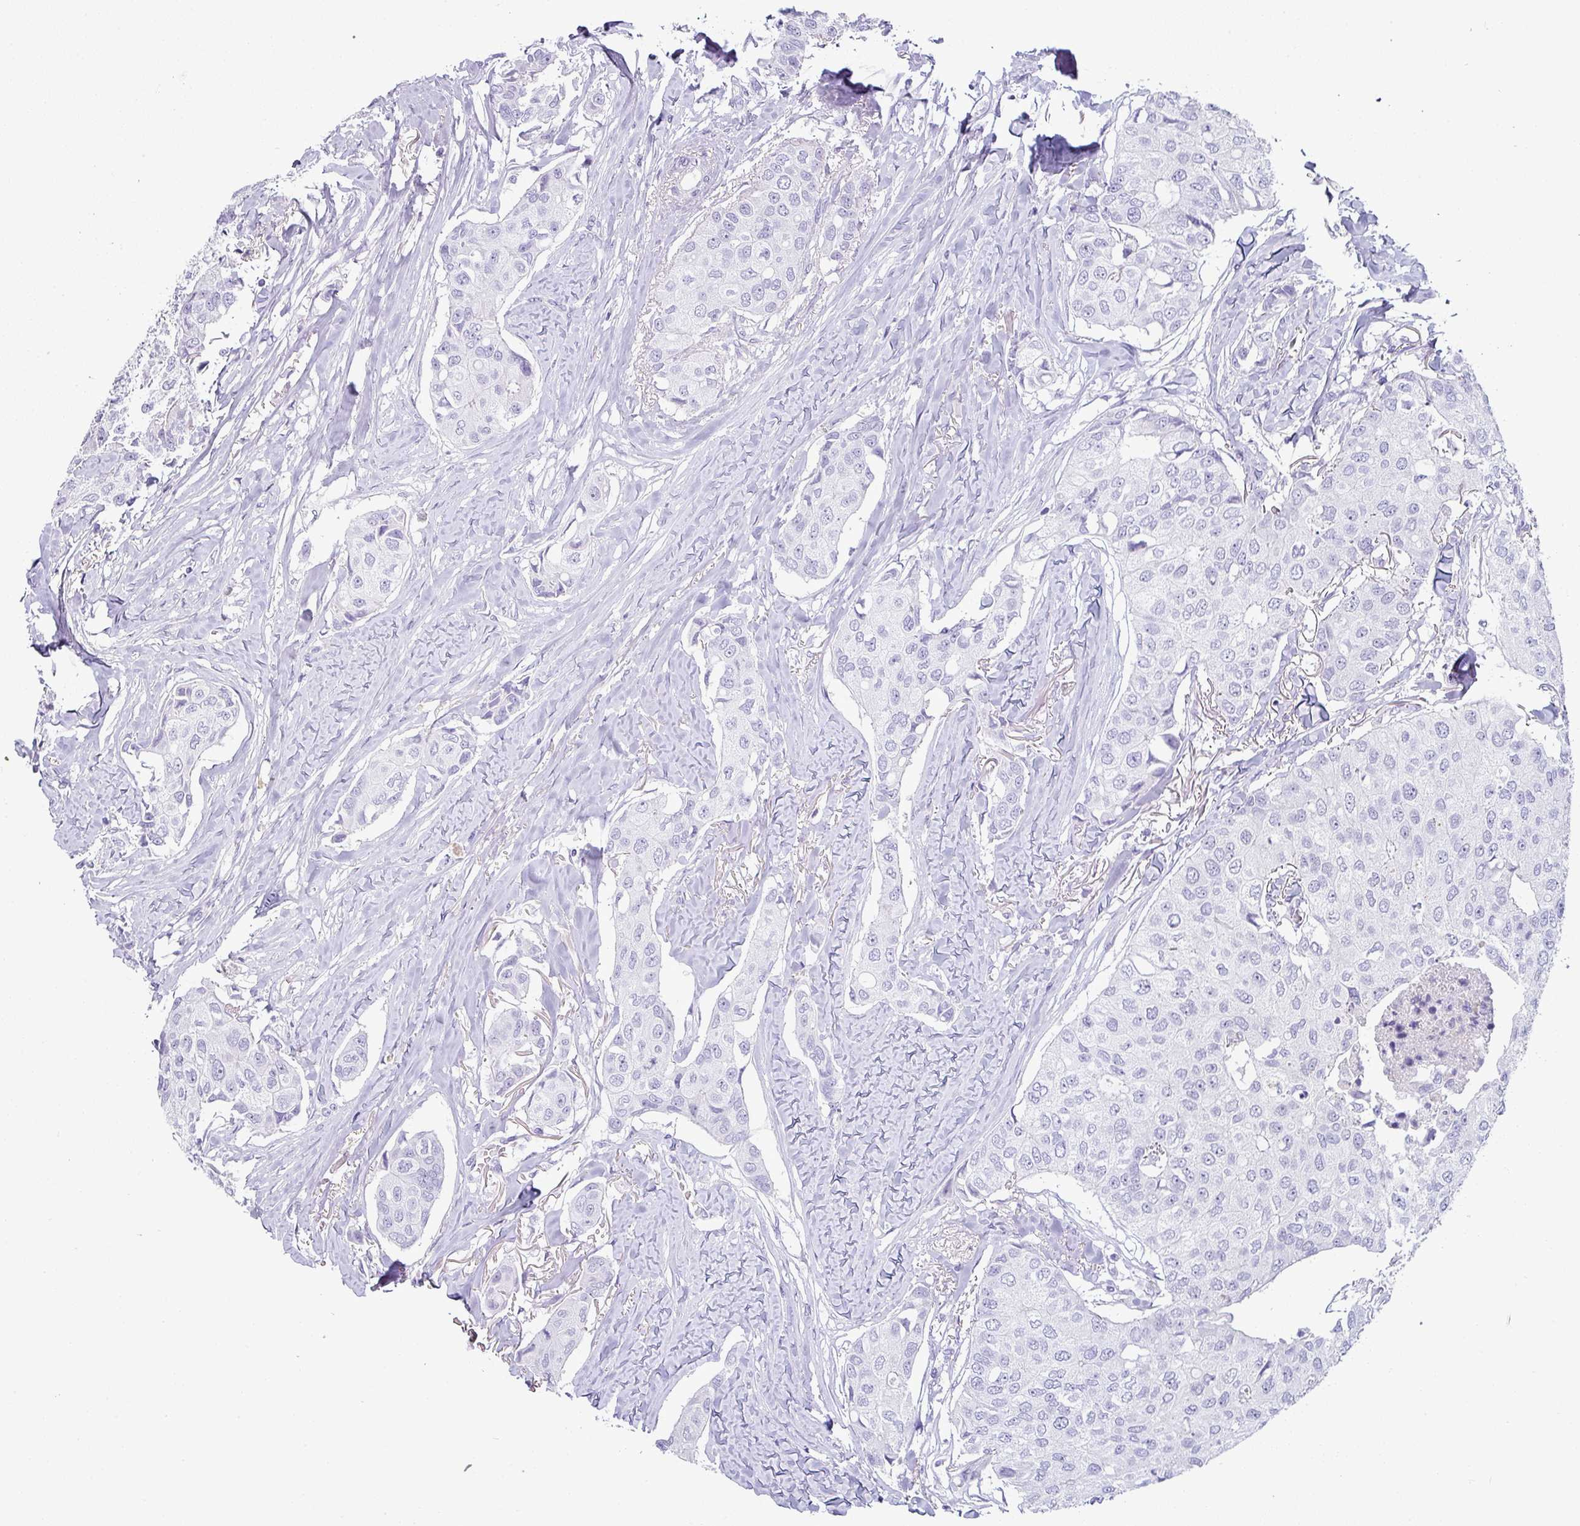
{"staining": {"intensity": "negative", "quantity": "none", "location": "none"}, "tissue": "breast cancer", "cell_type": "Tumor cells", "image_type": "cancer", "snomed": [{"axis": "morphology", "description": "Duct carcinoma"}, {"axis": "topography", "description": "Breast"}], "caption": "Immunohistochemical staining of human breast cancer (infiltrating ductal carcinoma) demonstrates no significant staining in tumor cells. (DAB IHC with hematoxylin counter stain).", "gene": "VCX2", "patient": {"sex": "female", "age": 80}}